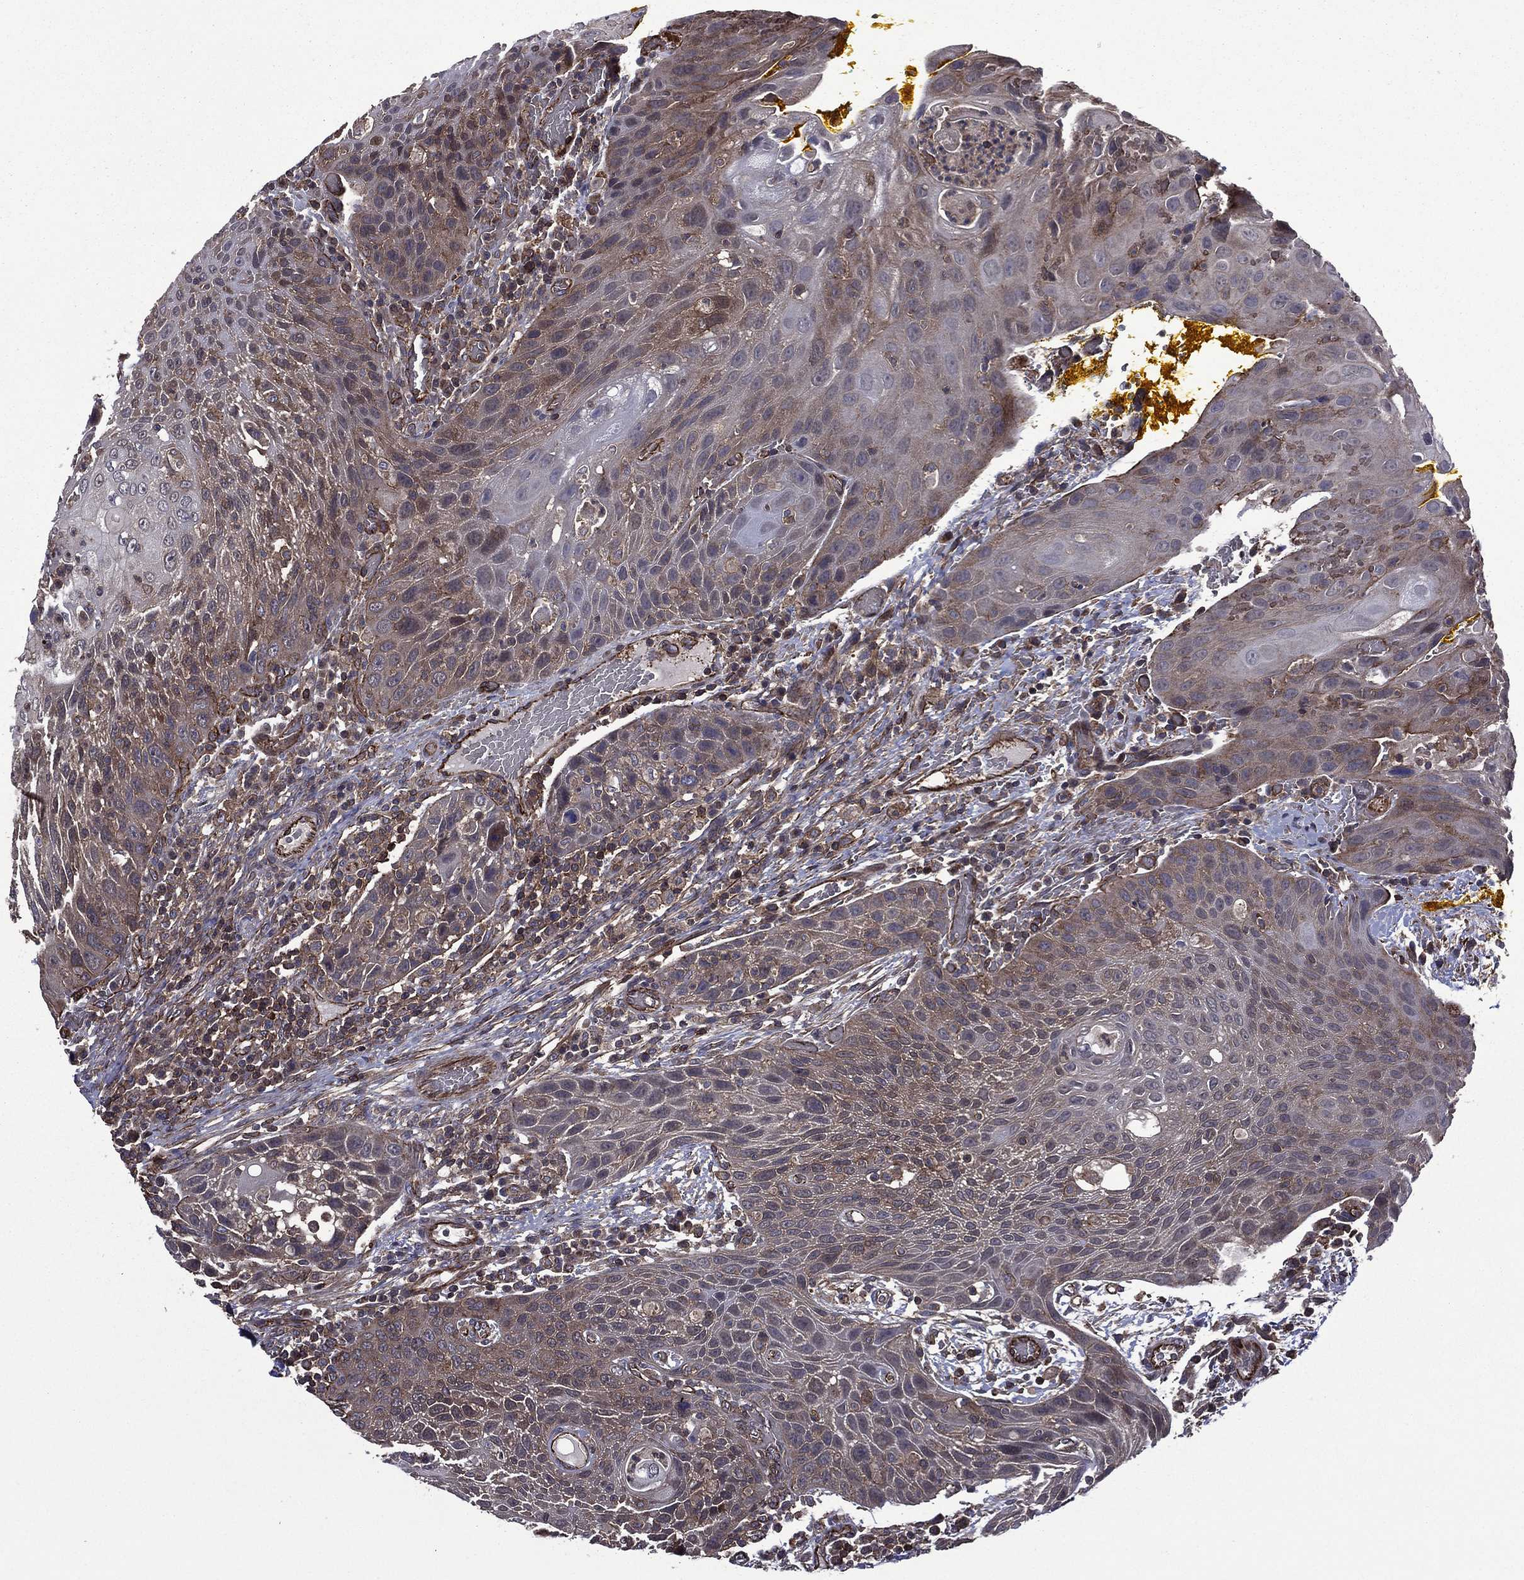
{"staining": {"intensity": "moderate", "quantity": "25%-75%", "location": "cytoplasmic/membranous"}, "tissue": "head and neck cancer", "cell_type": "Tumor cells", "image_type": "cancer", "snomed": [{"axis": "morphology", "description": "Squamous cell carcinoma, NOS"}, {"axis": "topography", "description": "Head-Neck"}], "caption": "Human squamous cell carcinoma (head and neck) stained for a protein (brown) shows moderate cytoplasmic/membranous positive positivity in about 25%-75% of tumor cells.", "gene": "PLPP3", "patient": {"sex": "male", "age": 69}}